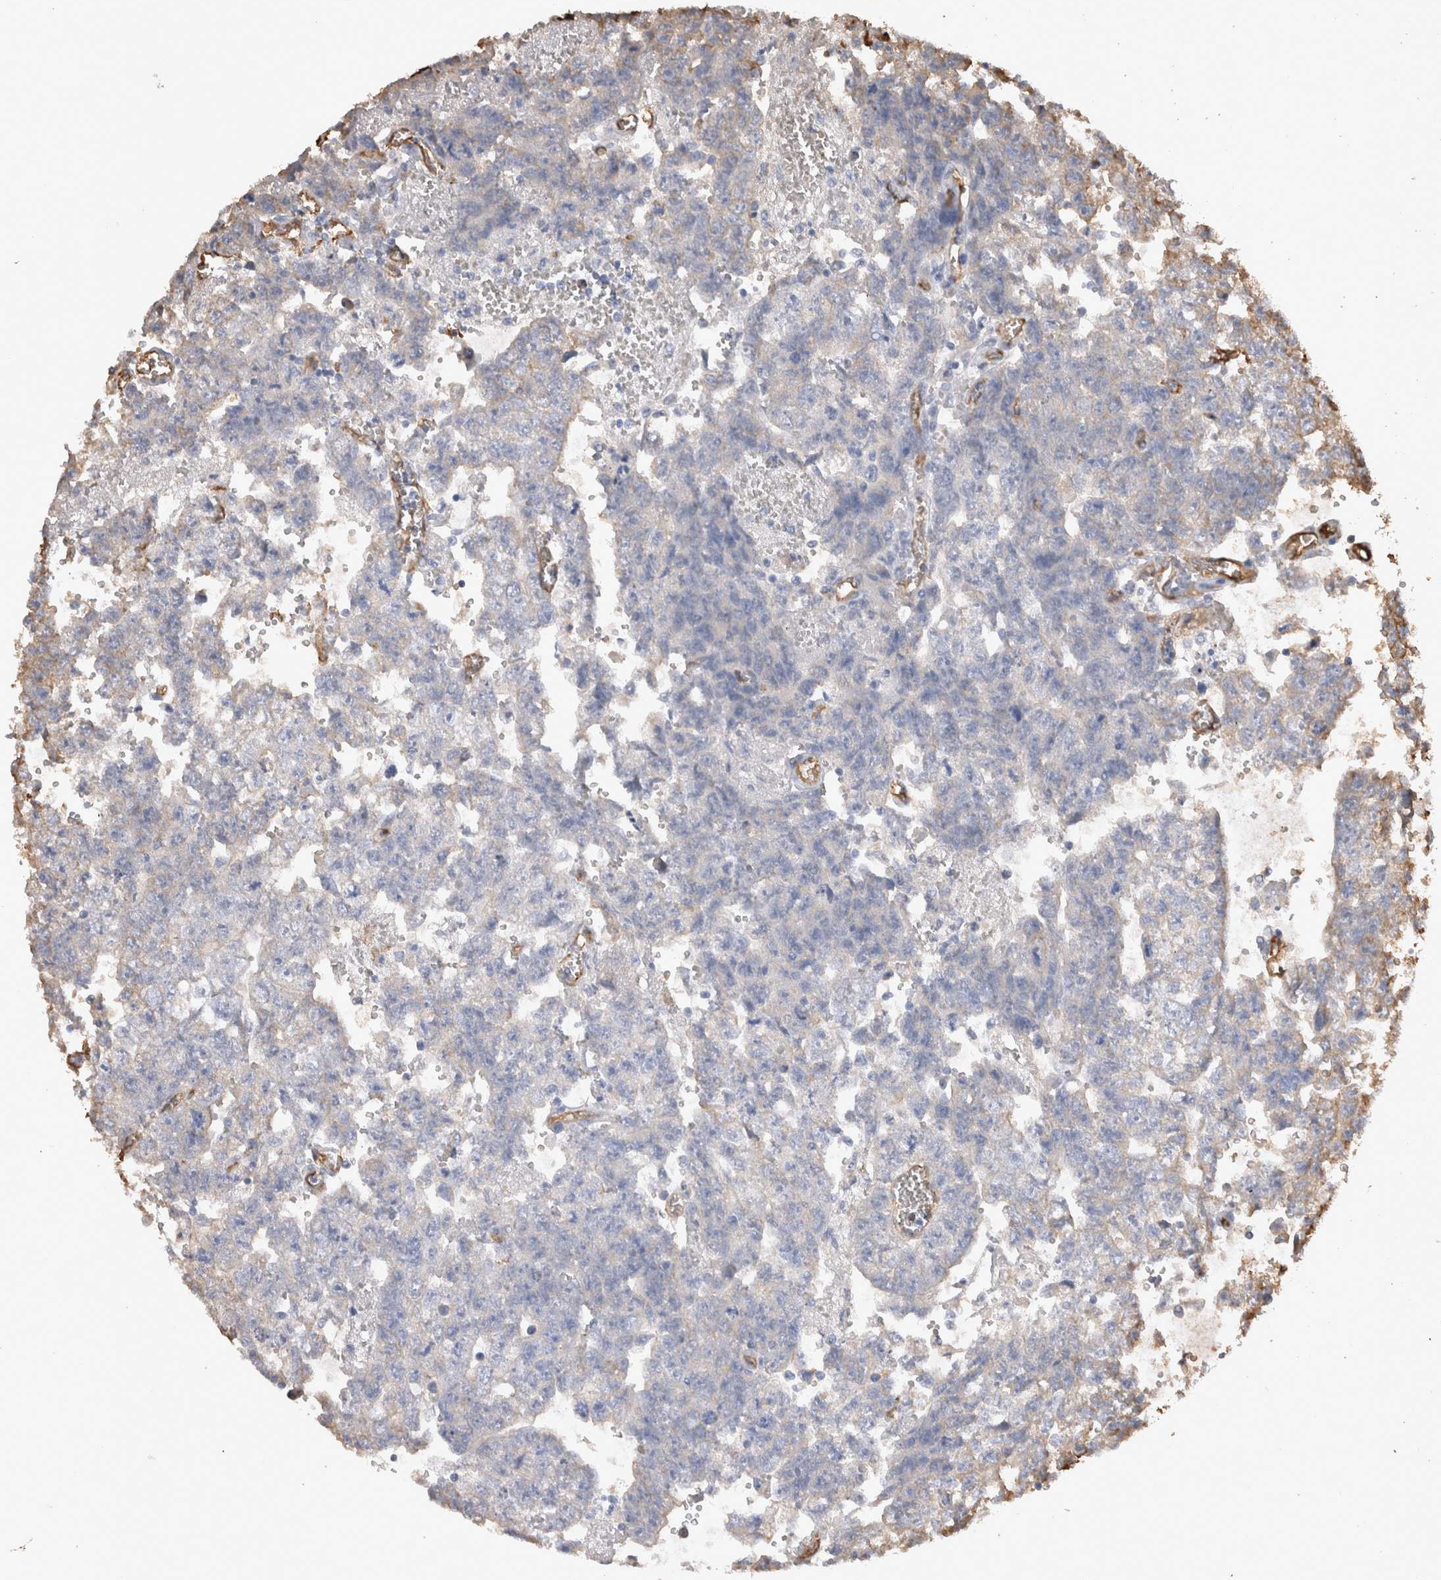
{"staining": {"intensity": "weak", "quantity": "<25%", "location": "cytoplasmic/membranous"}, "tissue": "testis cancer", "cell_type": "Tumor cells", "image_type": "cancer", "snomed": [{"axis": "morphology", "description": "Seminoma, NOS"}, {"axis": "morphology", "description": "Carcinoma, Embryonal, NOS"}, {"axis": "topography", "description": "Testis"}], "caption": "IHC of testis cancer (seminoma) shows no positivity in tumor cells. The staining is performed using DAB (3,3'-diaminobenzidine) brown chromogen with nuclei counter-stained in using hematoxylin.", "gene": "IL17RC", "patient": {"sex": "male", "age": 38}}